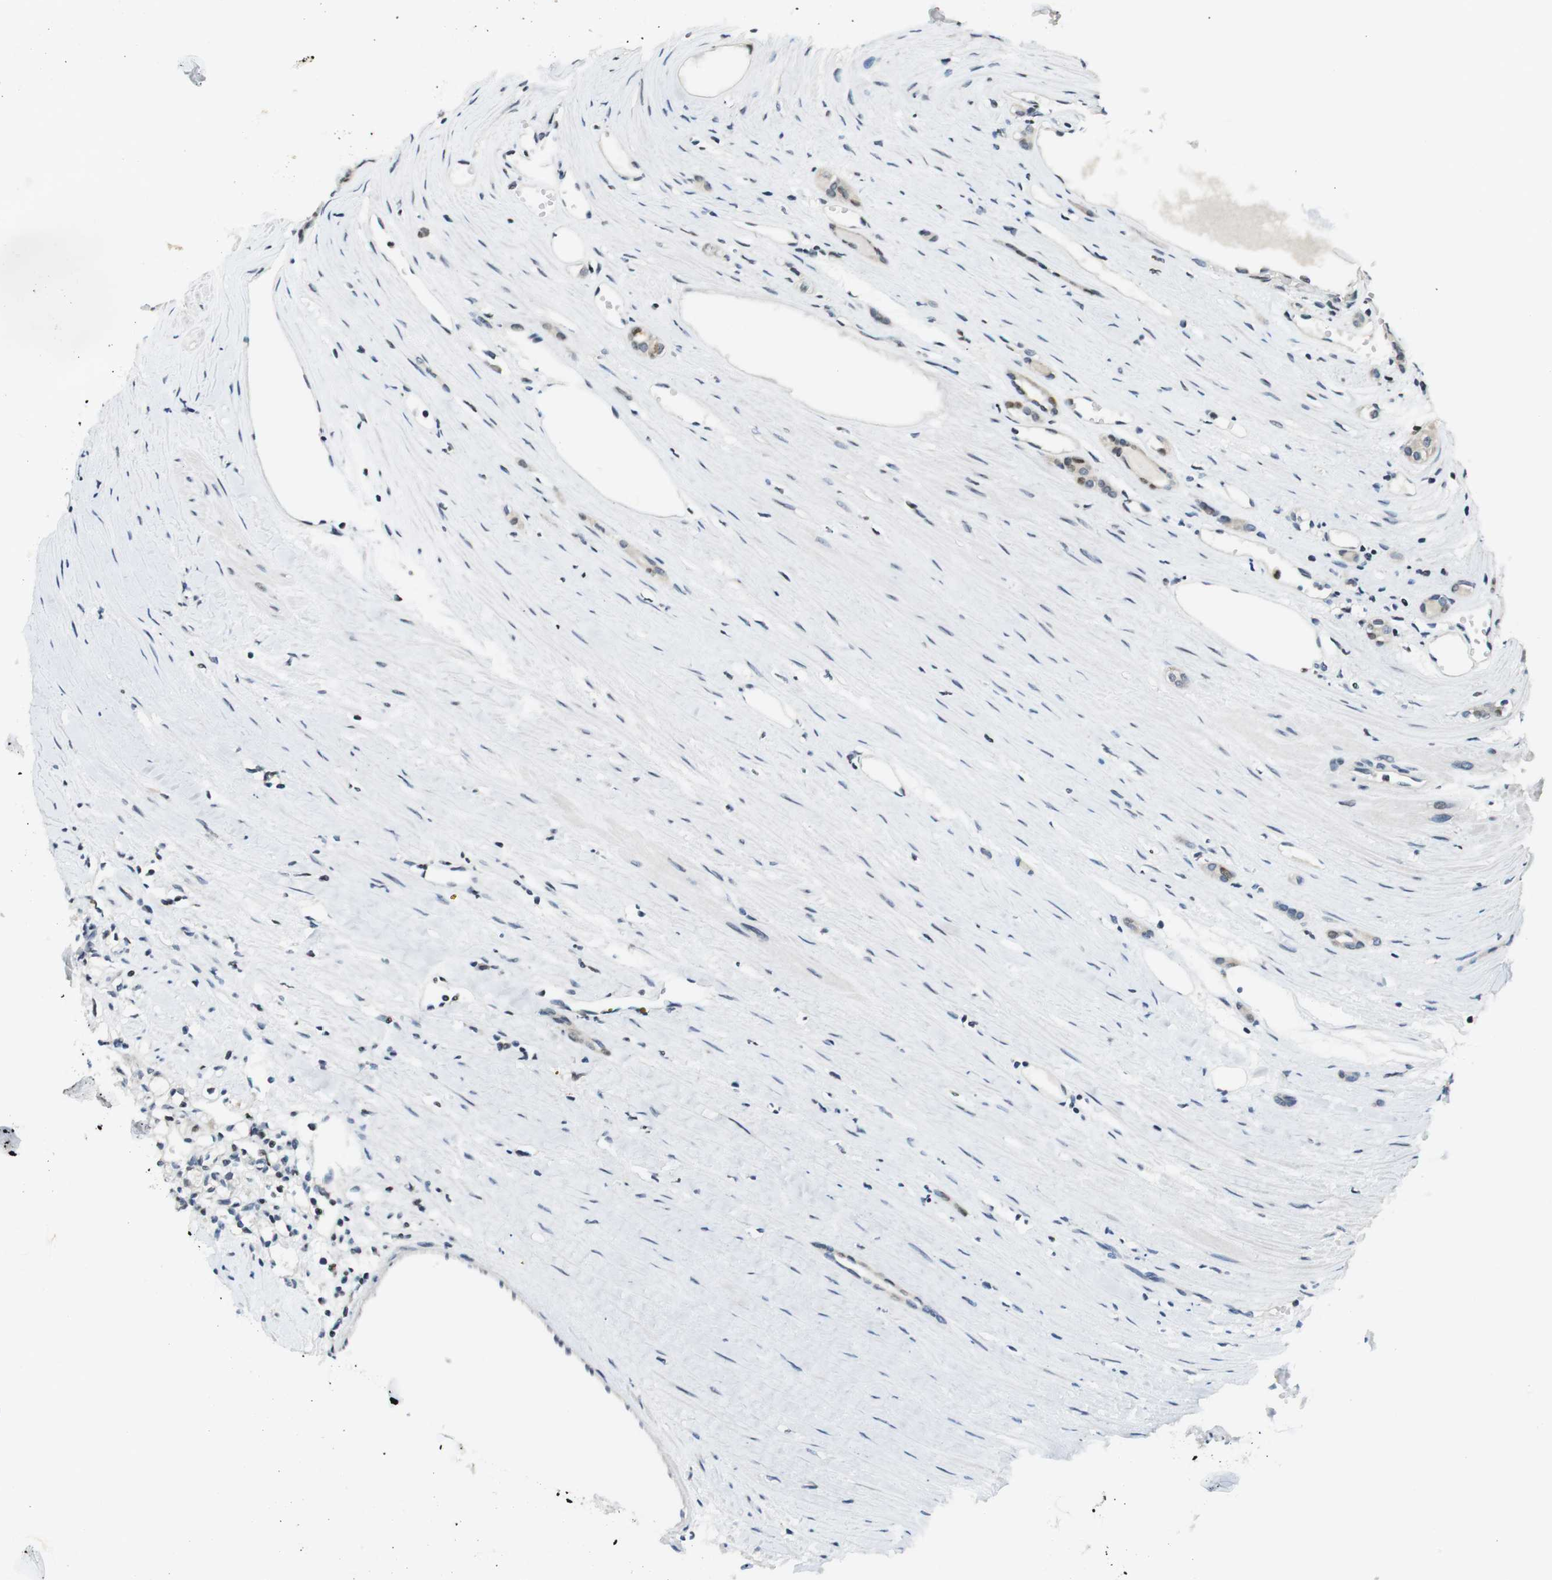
{"staining": {"intensity": "negative", "quantity": "none", "location": "none"}, "tissue": "renal cancer", "cell_type": "Tumor cells", "image_type": "cancer", "snomed": [{"axis": "morphology", "description": "Adenocarcinoma, NOS"}, {"axis": "topography", "description": "Kidney"}], "caption": "Tumor cells show no significant protein expression in renal cancer (adenocarcinoma).", "gene": "NEK4", "patient": {"sex": "male", "age": 56}}